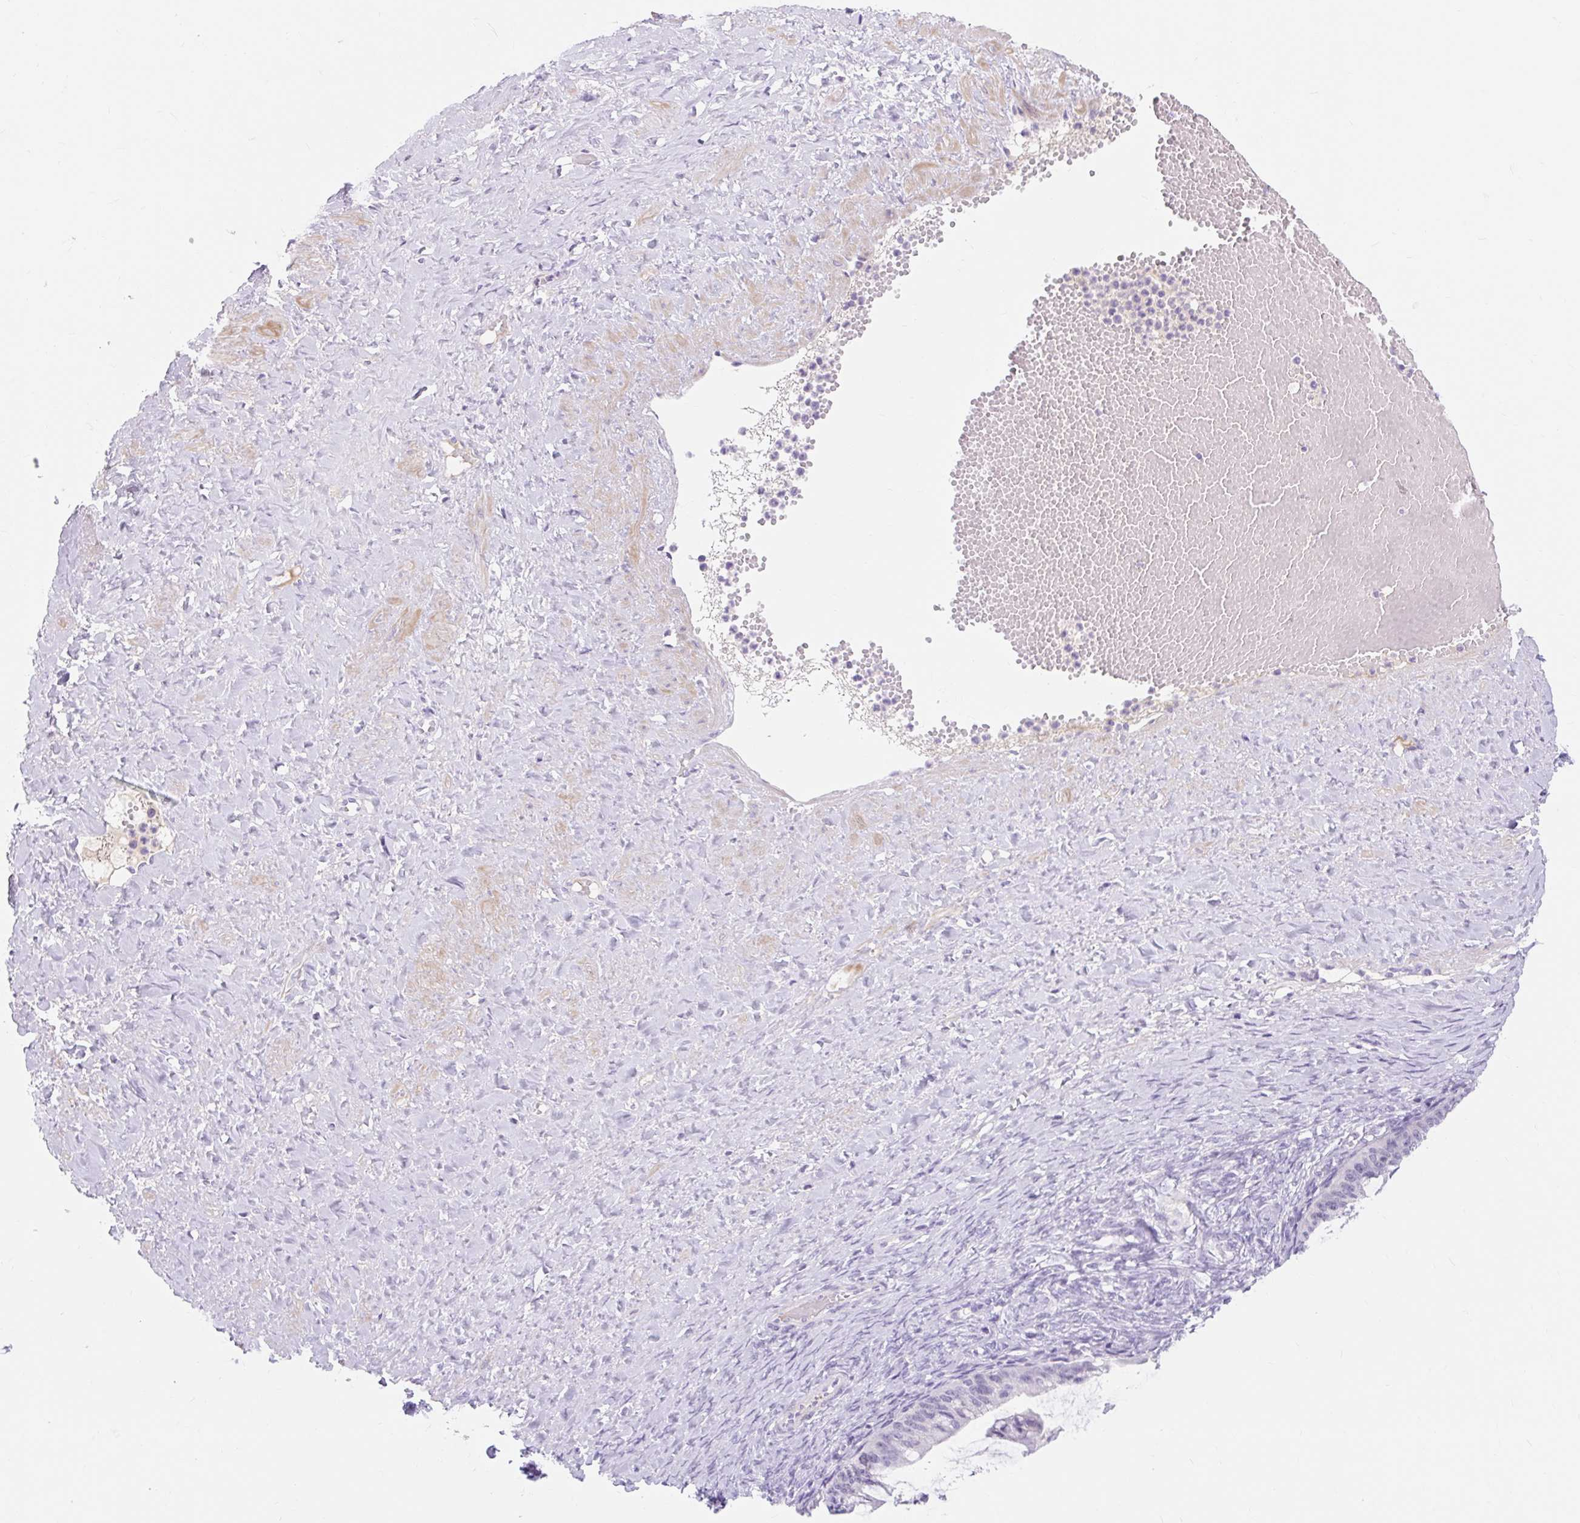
{"staining": {"intensity": "negative", "quantity": "none", "location": "none"}, "tissue": "ovarian cancer", "cell_type": "Tumor cells", "image_type": "cancer", "snomed": [{"axis": "morphology", "description": "Cystadenocarcinoma, mucinous, NOS"}, {"axis": "topography", "description": "Ovary"}], "caption": "There is no significant positivity in tumor cells of ovarian cancer (mucinous cystadenocarcinoma).", "gene": "SLC28A1", "patient": {"sex": "female", "age": 73}}